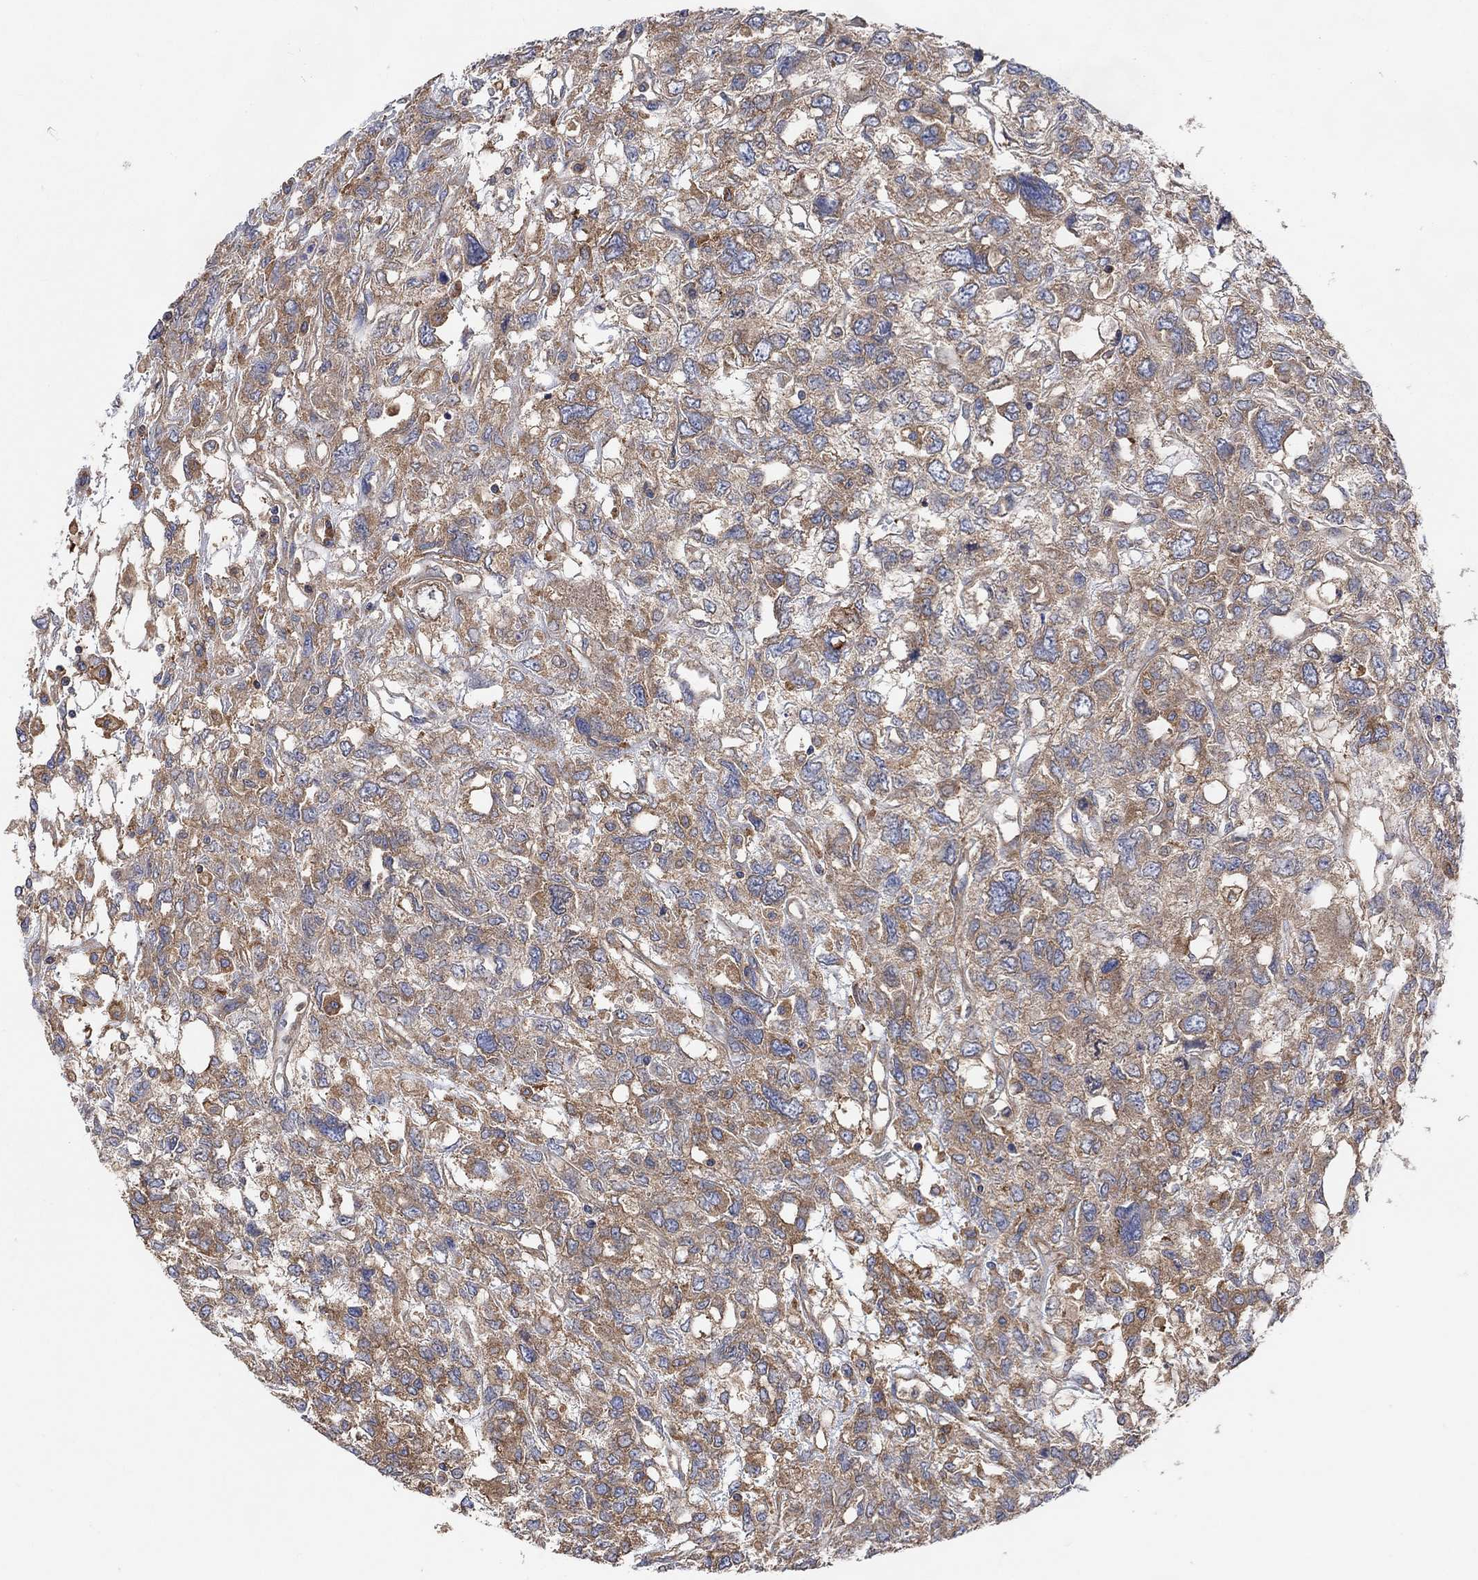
{"staining": {"intensity": "moderate", "quantity": "25%-75%", "location": "cytoplasmic/membranous"}, "tissue": "testis cancer", "cell_type": "Tumor cells", "image_type": "cancer", "snomed": [{"axis": "morphology", "description": "Seminoma, NOS"}, {"axis": "topography", "description": "Testis"}], "caption": "Protein expression analysis of testis seminoma shows moderate cytoplasmic/membranous expression in about 25%-75% of tumor cells.", "gene": "BLOC1S3", "patient": {"sex": "male", "age": 52}}